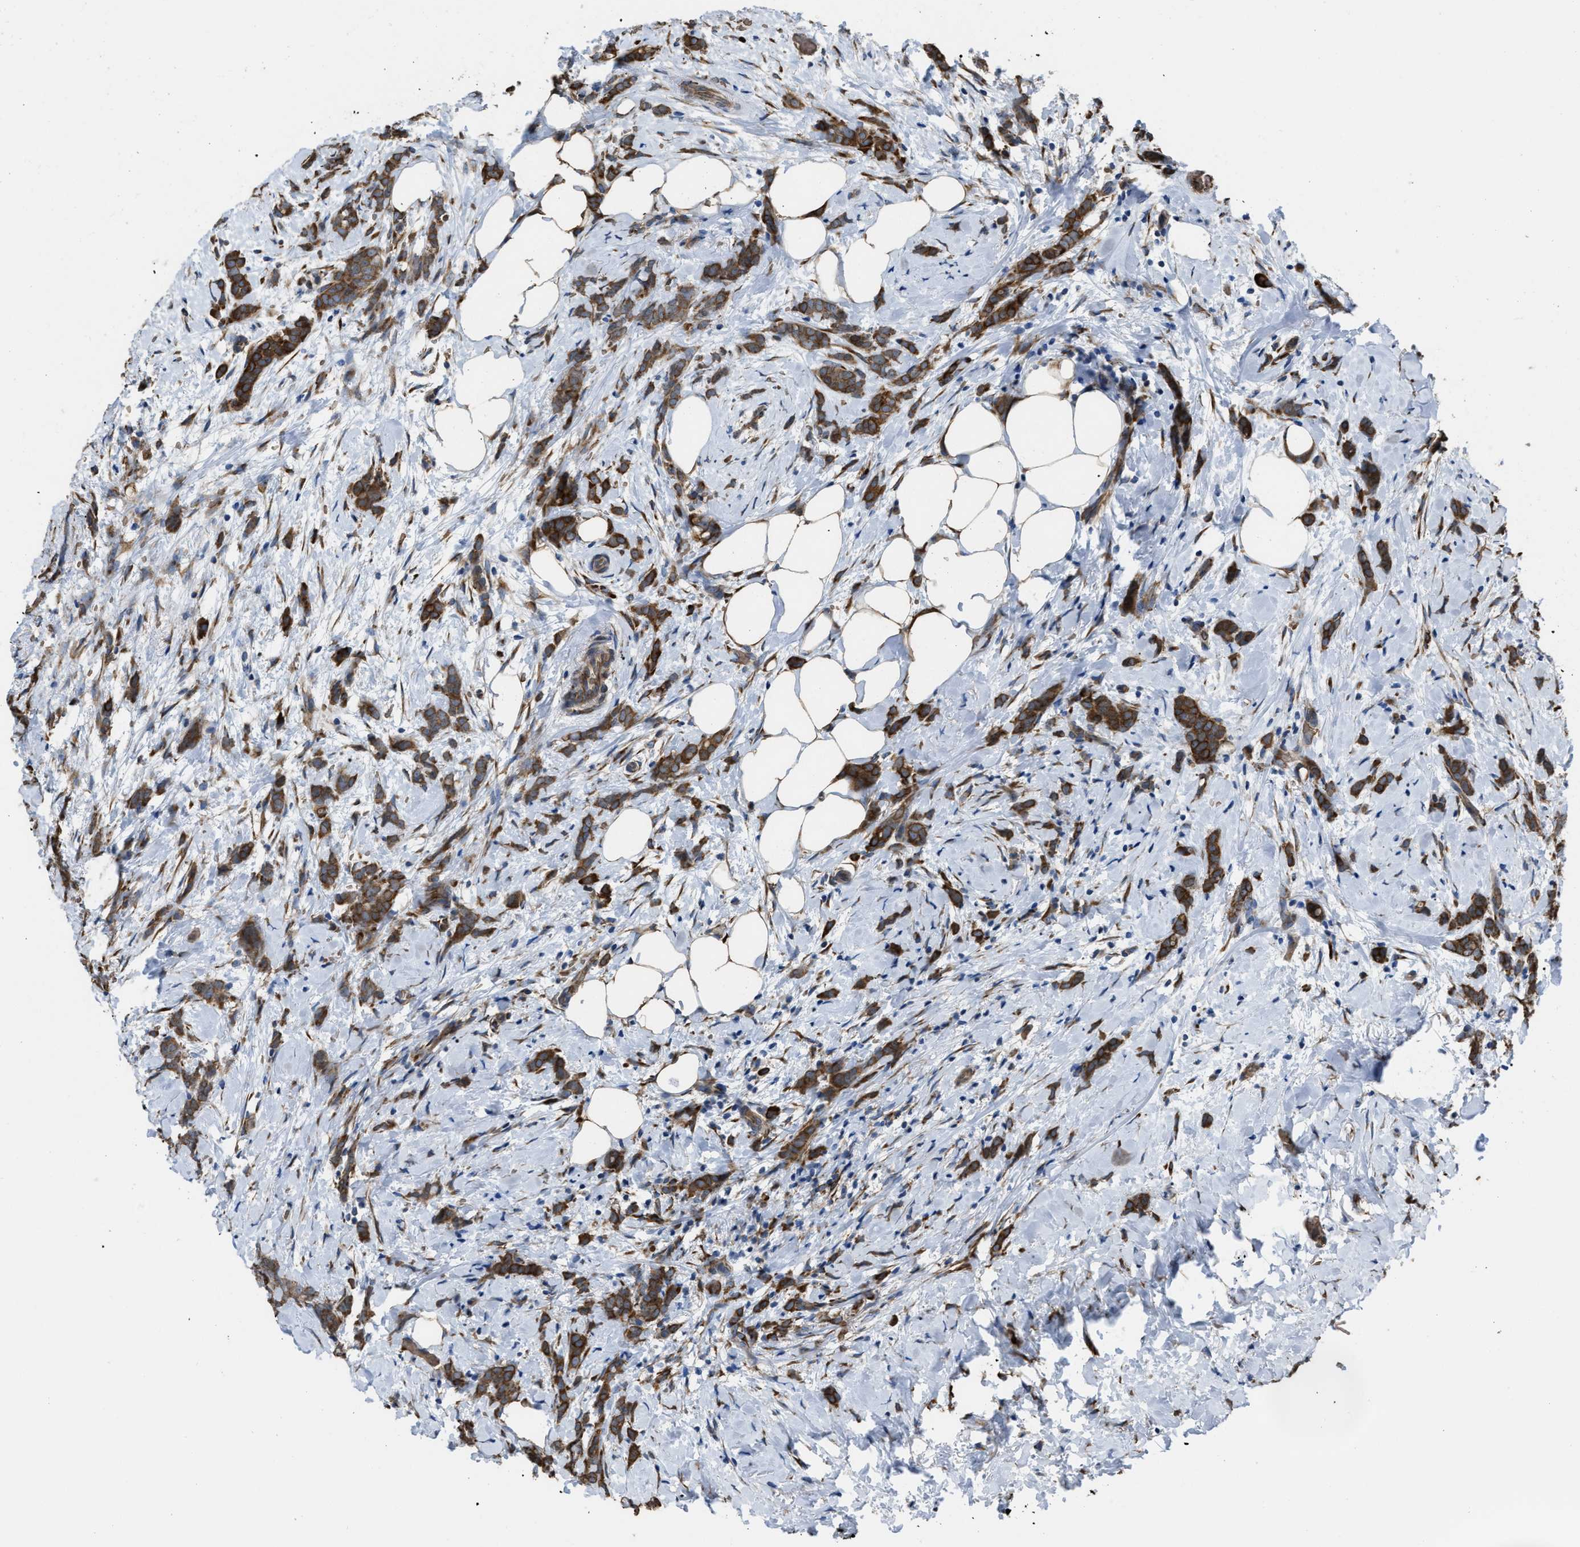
{"staining": {"intensity": "strong", "quantity": ">75%", "location": "cytoplasmic/membranous"}, "tissue": "breast cancer", "cell_type": "Tumor cells", "image_type": "cancer", "snomed": [{"axis": "morphology", "description": "Lobular carcinoma, in situ"}, {"axis": "morphology", "description": "Lobular carcinoma"}, {"axis": "topography", "description": "Breast"}], "caption": "Immunohistochemical staining of human breast cancer reveals high levels of strong cytoplasmic/membranous expression in approximately >75% of tumor cells. The protein of interest is shown in brown color, while the nuclei are stained blue.", "gene": "SELENOM", "patient": {"sex": "female", "age": 41}}